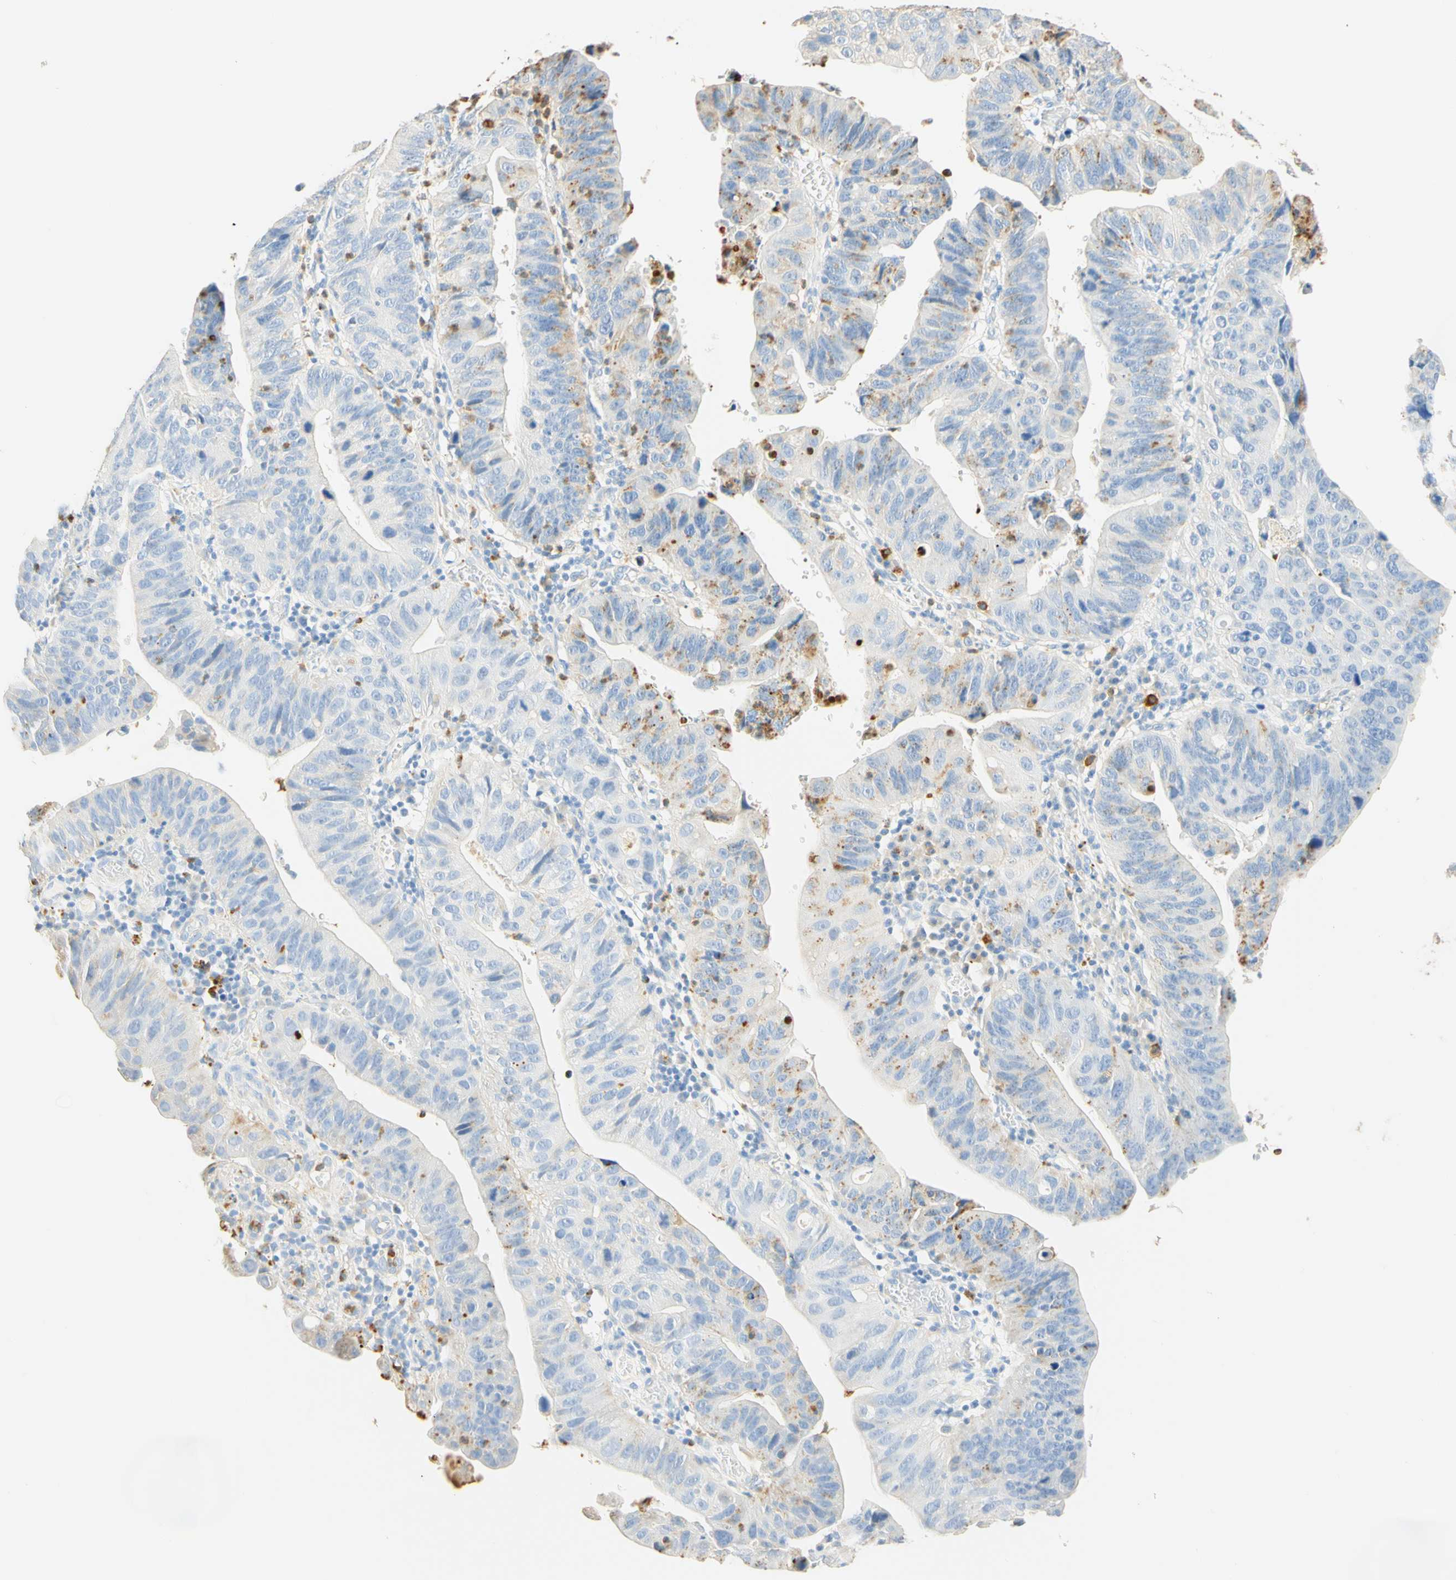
{"staining": {"intensity": "moderate", "quantity": "<25%", "location": "cytoplasmic/membranous"}, "tissue": "stomach cancer", "cell_type": "Tumor cells", "image_type": "cancer", "snomed": [{"axis": "morphology", "description": "Adenocarcinoma, NOS"}, {"axis": "topography", "description": "Stomach"}], "caption": "Tumor cells reveal low levels of moderate cytoplasmic/membranous positivity in about <25% of cells in stomach cancer (adenocarcinoma).", "gene": "CD63", "patient": {"sex": "male", "age": 59}}